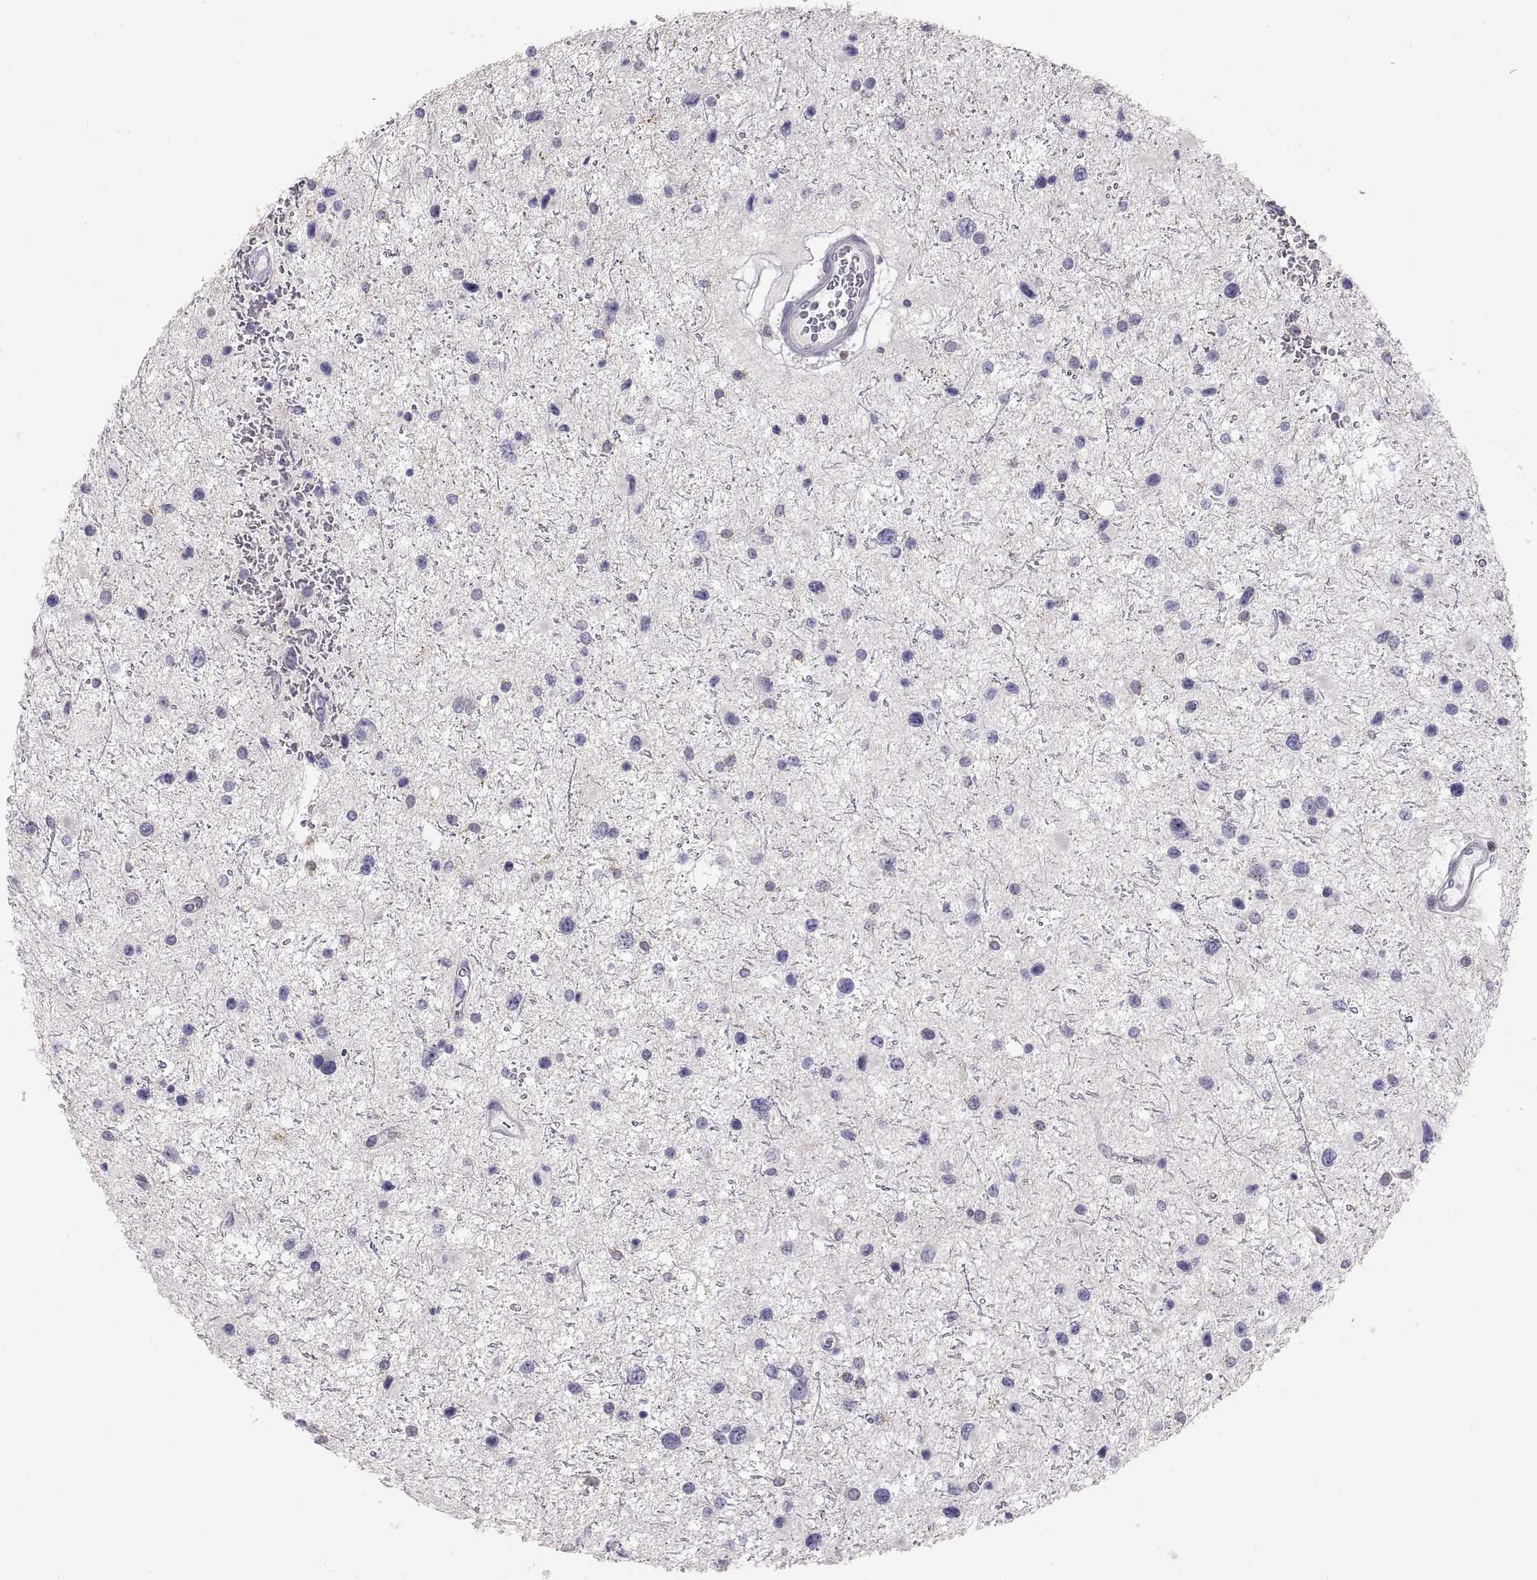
{"staining": {"intensity": "negative", "quantity": "none", "location": "none"}, "tissue": "glioma", "cell_type": "Tumor cells", "image_type": "cancer", "snomed": [{"axis": "morphology", "description": "Glioma, malignant, Low grade"}, {"axis": "topography", "description": "Brain"}], "caption": "A photomicrograph of glioma stained for a protein exhibits no brown staining in tumor cells. (DAB immunohistochemistry (IHC) with hematoxylin counter stain).", "gene": "ERO1A", "patient": {"sex": "female", "age": 32}}